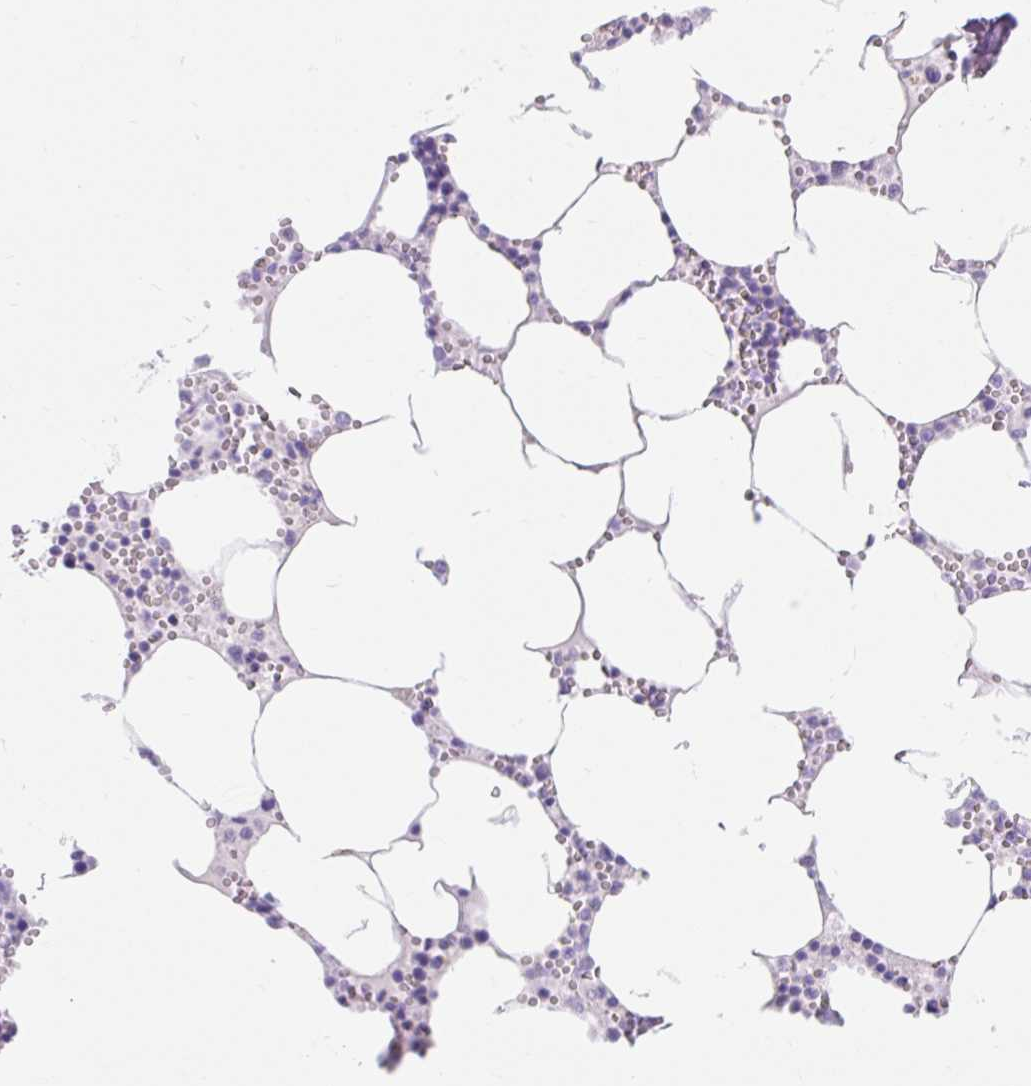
{"staining": {"intensity": "negative", "quantity": "none", "location": "none"}, "tissue": "bone marrow", "cell_type": "Hematopoietic cells", "image_type": "normal", "snomed": [{"axis": "morphology", "description": "Normal tissue, NOS"}, {"axis": "topography", "description": "Bone marrow"}], "caption": "This is an immunohistochemistry photomicrograph of benign bone marrow. There is no staining in hematopoietic cells.", "gene": "SLC28A1", "patient": {"sex": "male", "age": 54}}